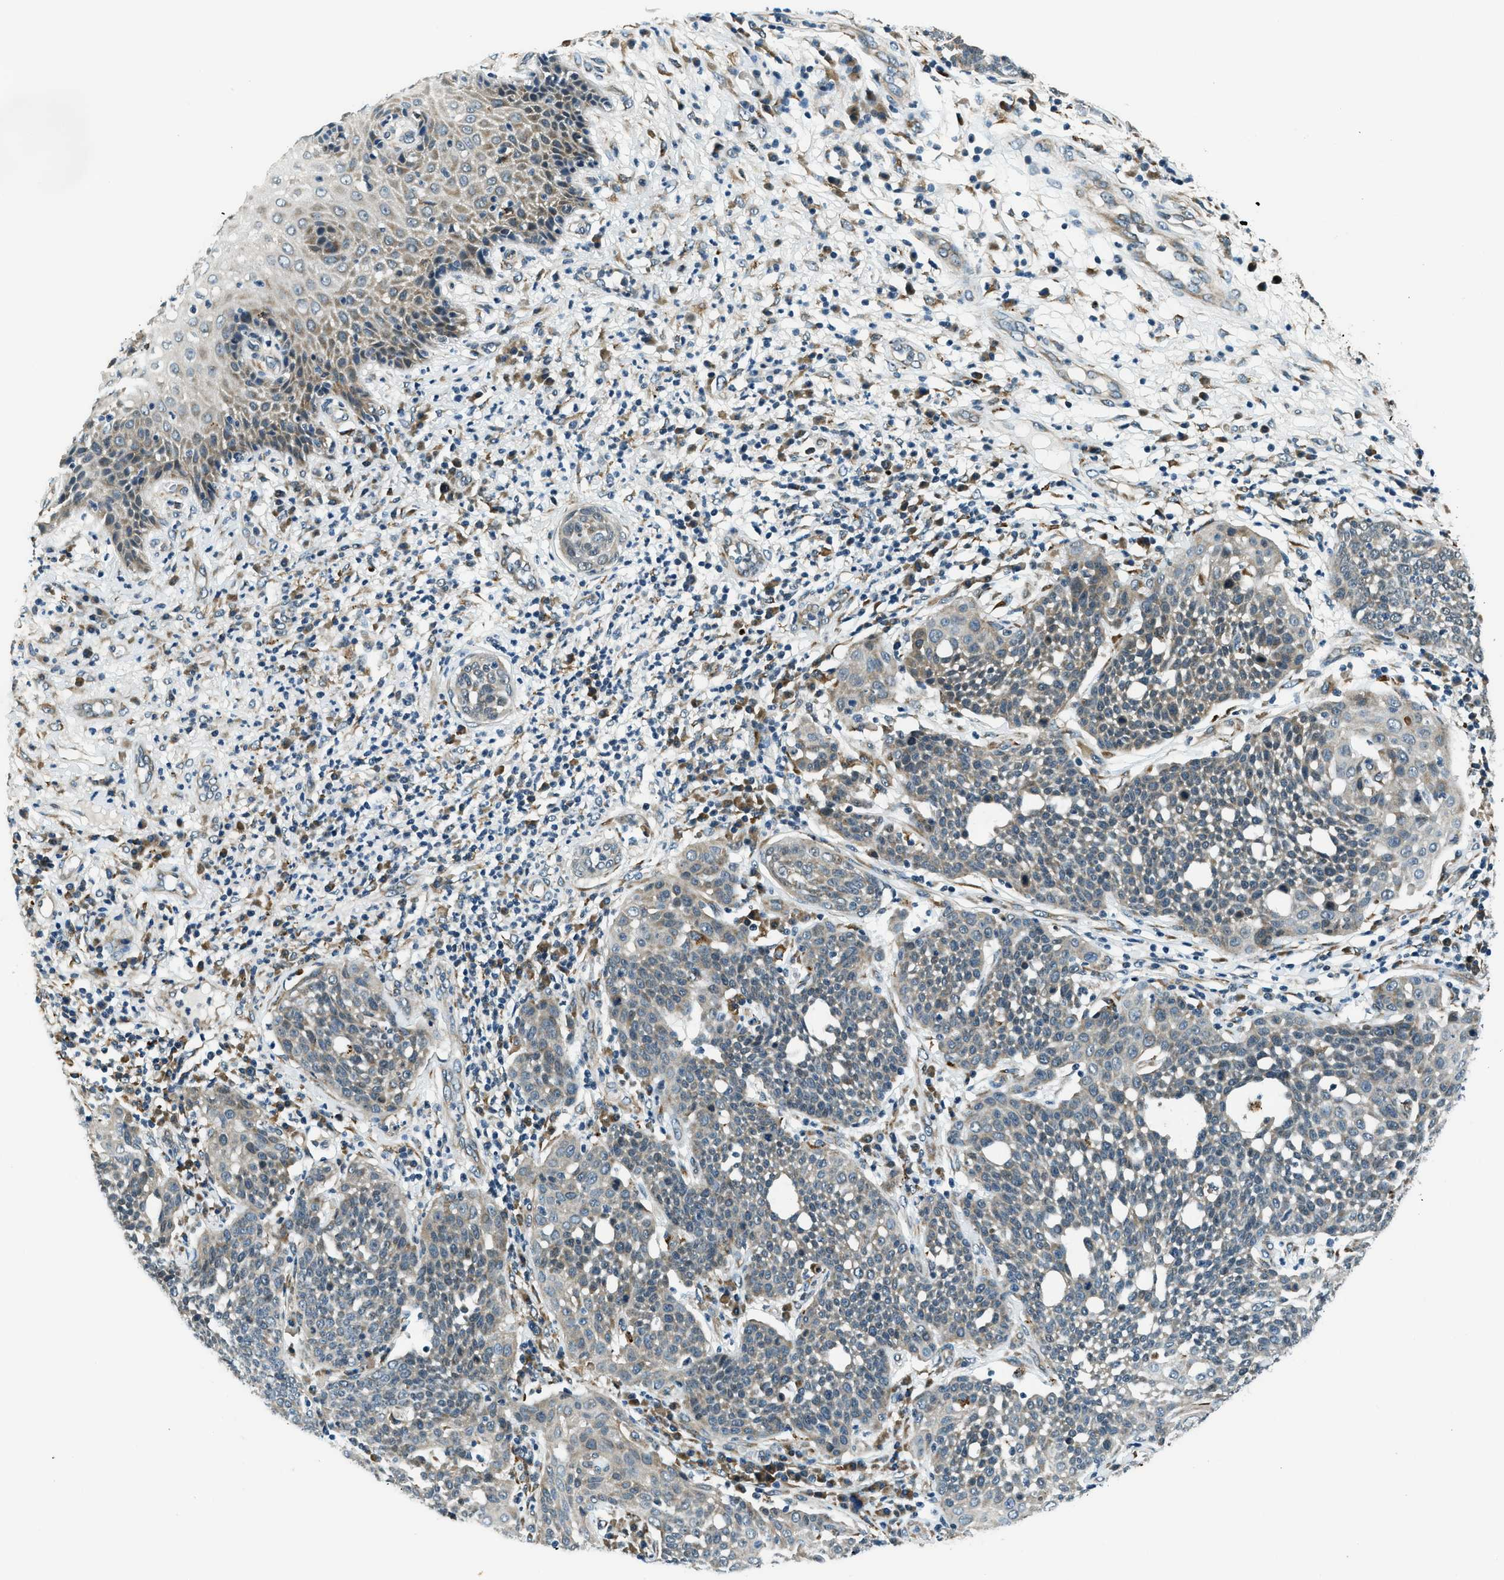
{"staining": {"intensity": "weak", "quantity": "<25%", "location": "cytoplasmic/membranous"}, "tissue": "cervical cancer", "cell_type": "Tumor cells", "image_type": "cancer", "snomed": [{"axis": "morphology", "description": "Squamous cell carcinoma, NOS"}, {"axis": "topography", "description": "Cervix"}], "caption": "Tumor cells are negative for protein expression in human squamous cell carcinoma (cervical). (DAB (3,3'-diaminobenzidine) immunohistochemistry (IHC) with hematoxylin counter stain).", "gene": "GINM1", "patient": {"sex": "female", "age": 34}}